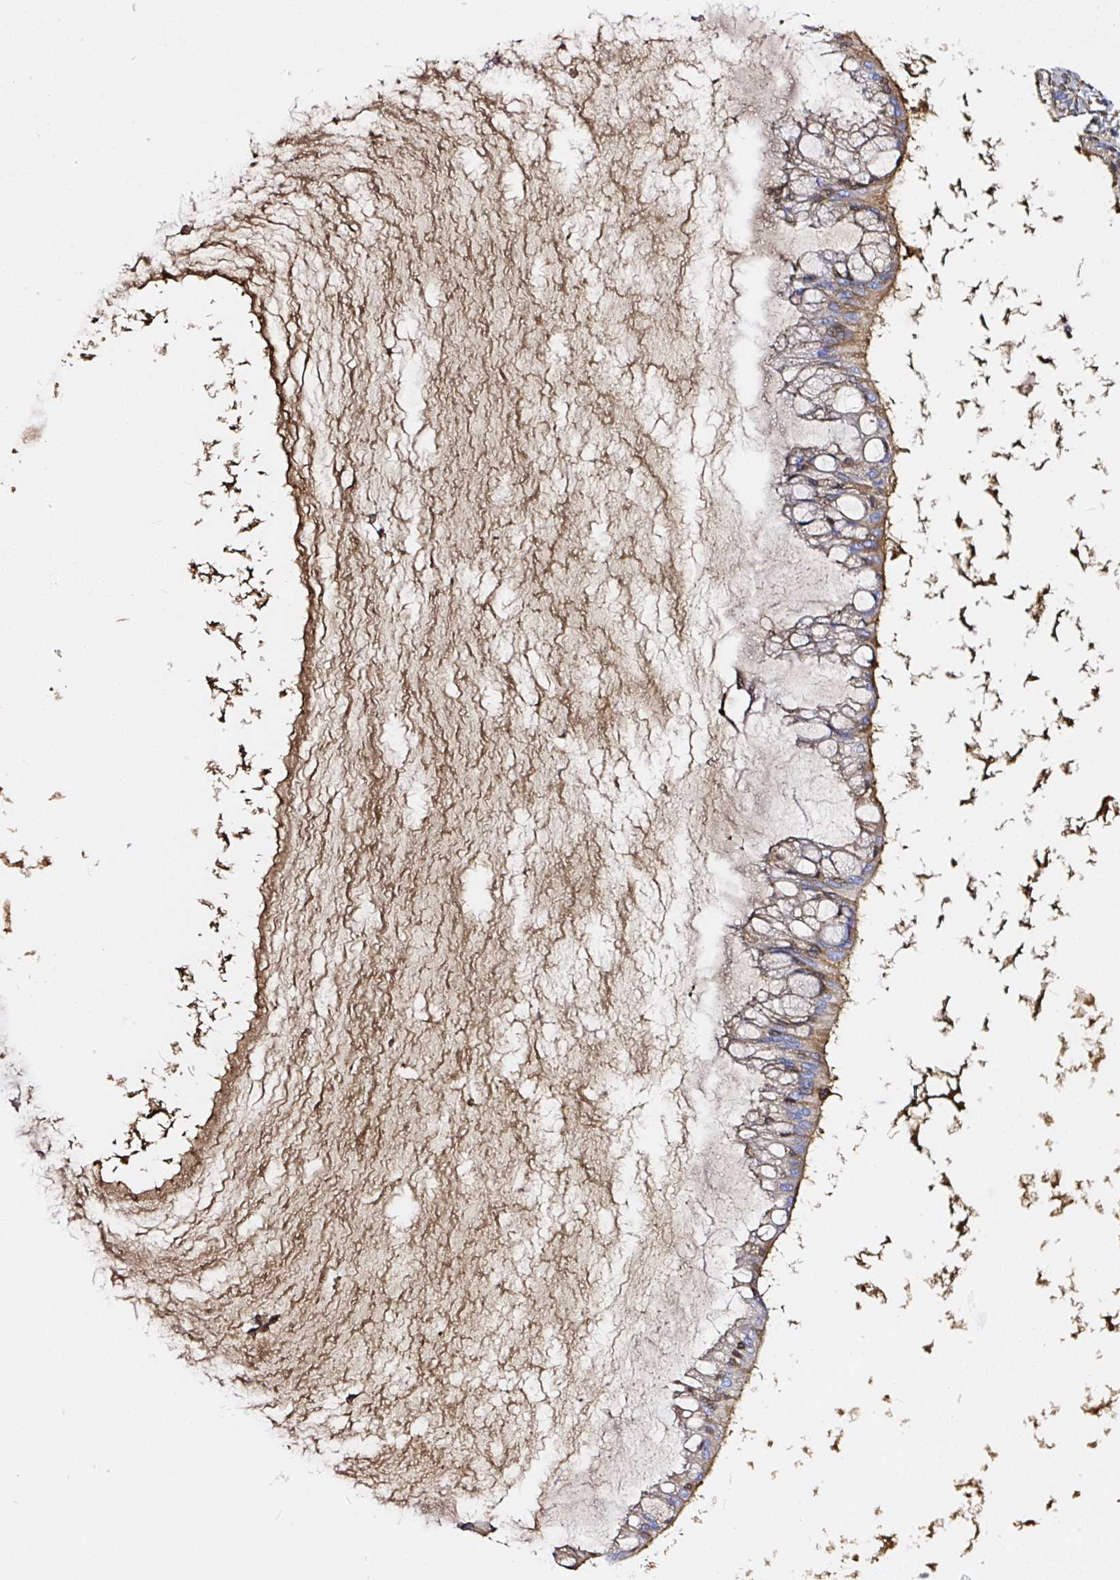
{"staining": {"intensity": "weak", "quantity": "<25%", "location": "cytoplasmic/membranous"}, "tissue": "ovarian cancer", "cell_type": "Tumor cells", "image_type": "cancer", "snomed": [{"axis": "morphology", "description": "Cystadenocarcinoma, mucinous, NOS"}, {"axis": "topography", "description": "Ovary"}], "caption": "Mucinous cystadenocarcinoma (ovarian) was stained to show a protein in brown. There is no significant staining in tumor cells.", "gene": "CLEC3B", "patient": {"sex": "female", "age": 73}}